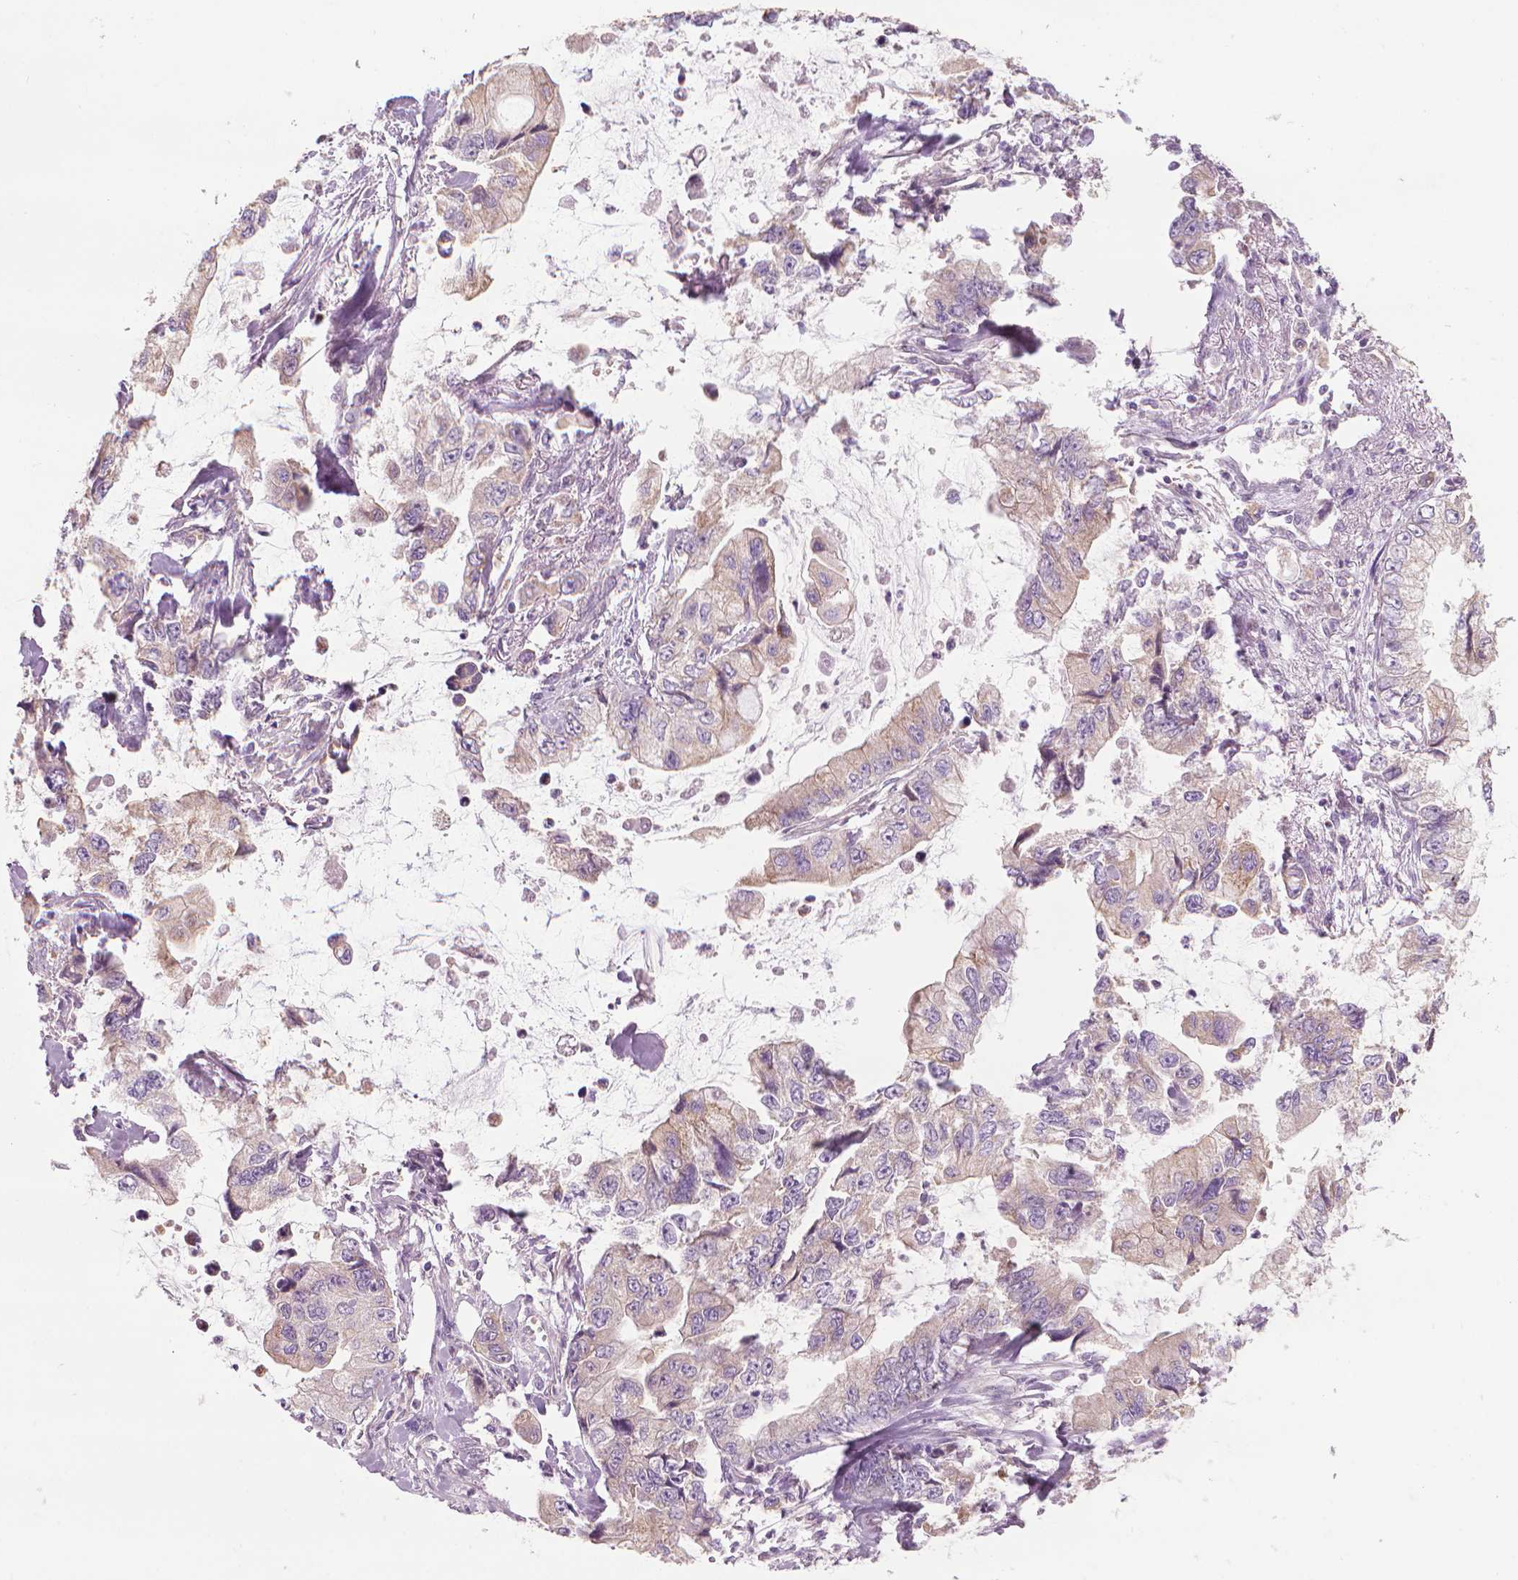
{"staining": {"intensity": "weak", "quantity": "25%-75%", "location": "cytoplasmic/membranous"}, "tissue": "stomach cancer", "cell_type": "Tumor cells", "image_type": "cancer", "snomed": [{"axis": "morphology", "description": "Adenocarcinoma, NOS"}, {"axis": "topography", "description": "Pancreas"}, {"axis": "topography", "description": "Stomach, upper"}, {"axis": "topography", "description": "Stomach"}], "caption": "Protein analysis of stomach cancer (adenocarcinoma) tissue demonstrates weak cytoplasmic/membranous positivity in about 25%-75% of tumor cells. (DAB = brown stain, brightfield microscopy at high magnification).", "gene": "RIIAD1", "patient": {"sex": "male", "age": 77}}